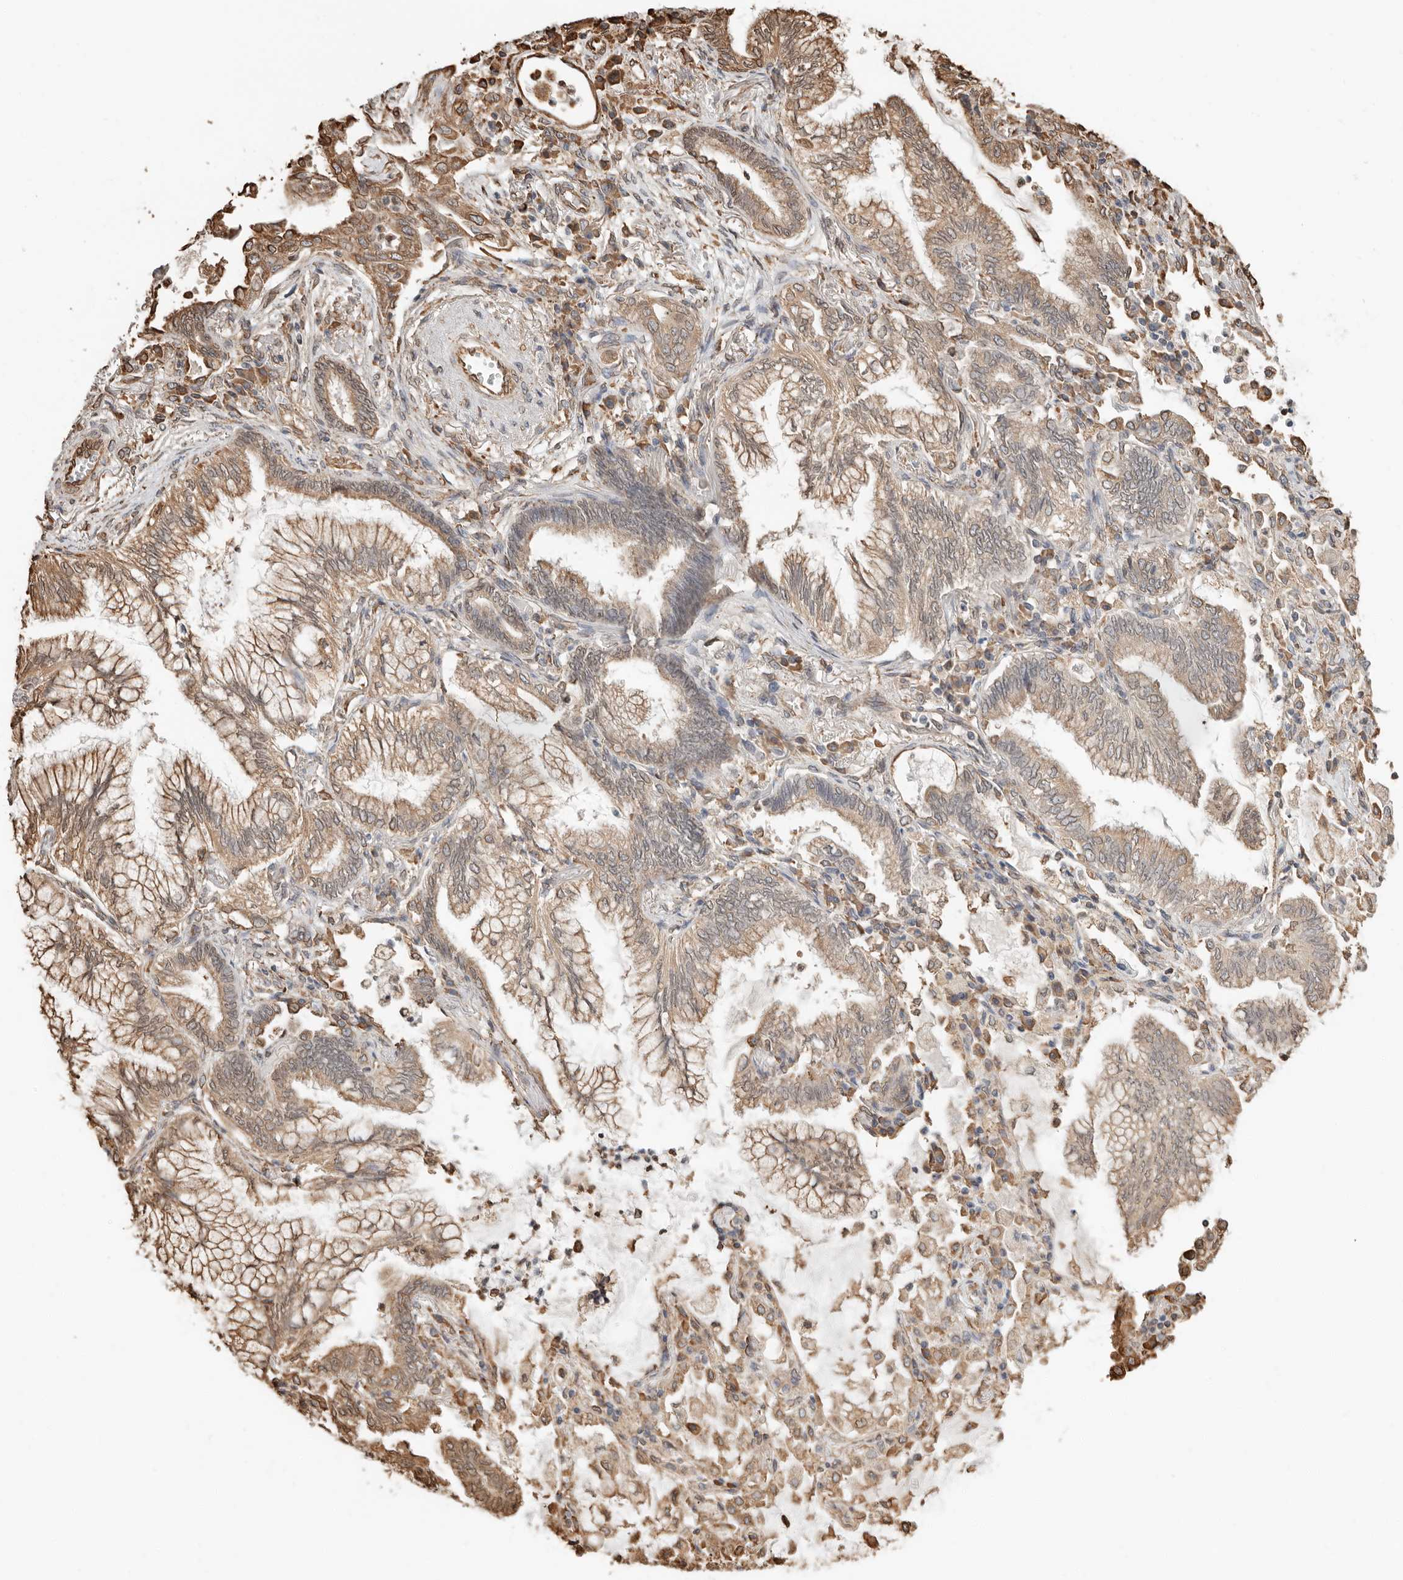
{"staining": {"intensity": "moderate", "quantity": ">75%", "location": "cytoplasmic/membranous"}, "tissue": "lung cancer", "cell_type": "Tumor cells", "image_type": "cancer", "snomed": [{"axis": "morphology", "description": "Adenocarcinoma, NOS"}, {"axis": "topography", "description": "Lung"}], "caption": "Immunohistochemical staining of human lung adenocarcinoma exhibits medium levels of moderate cytoplasmic/membranous protein staining in about >75% of tumor cells.", "gene": "ARHGEF10L", "patient": {"sex": "female", "age": 70}}